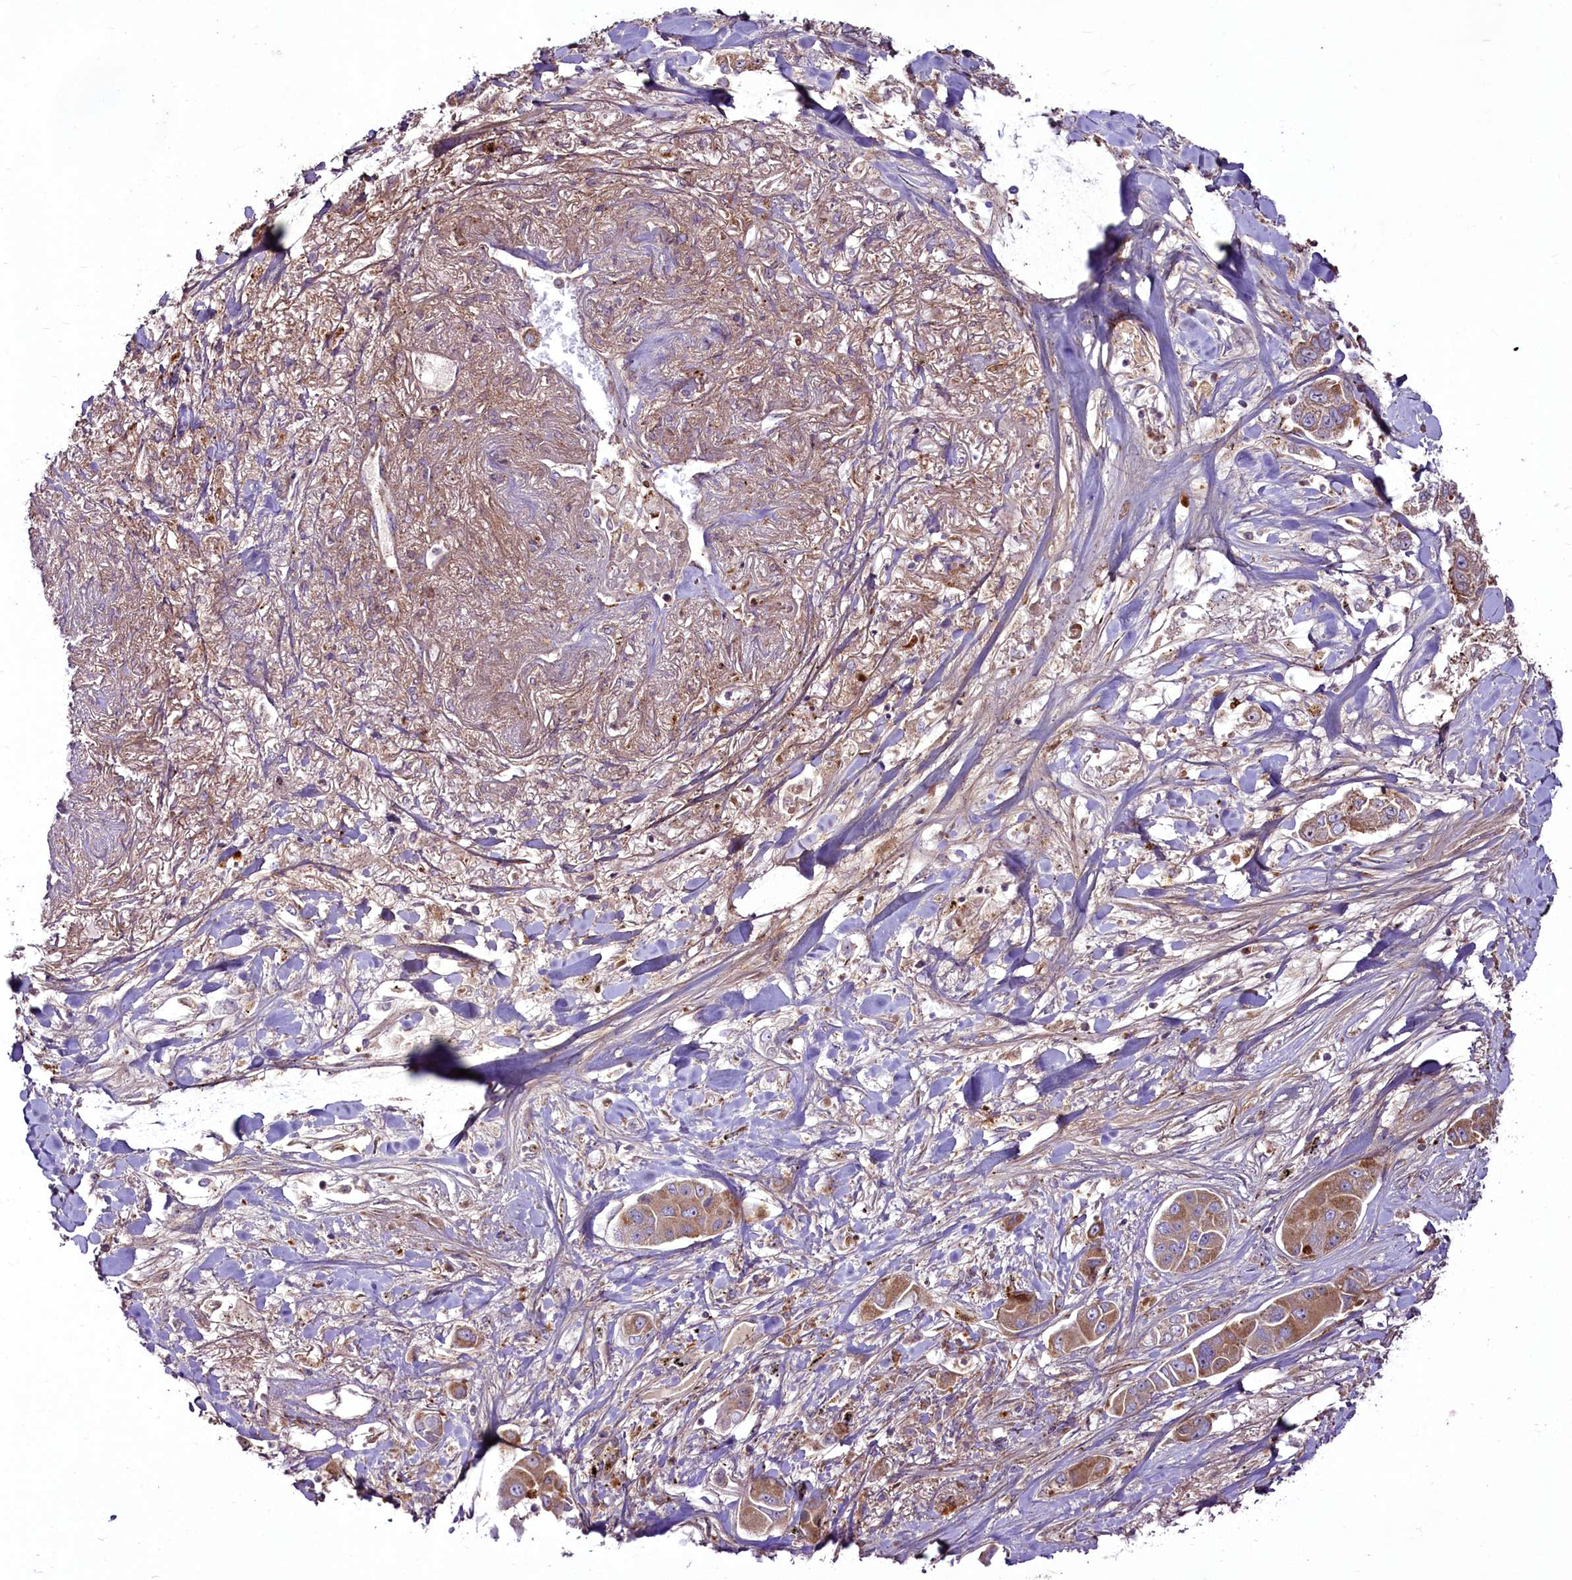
{"staining": {"intensity": "moderate", "quantity": ">75%", "location": "cytoplasmic/membranous"}, "tissue": "lung cancer", "cell_type": "Tumor cells", "image_type": "cancer", "snomed": [{"axis": "morphology", "description": "Adenocarcinoma, NOS"}, {"axis": "topography", "description": "Lung"}], "caption": "Lung cancer (adenocarcinoma) tissue shows moderate cytoplasmic/membranous staining in approximately >75% of tumor cells, visualized by immunohistochemistry.", "gene": "RSBN1", "patient": {"sex": "male", "age": 49}}